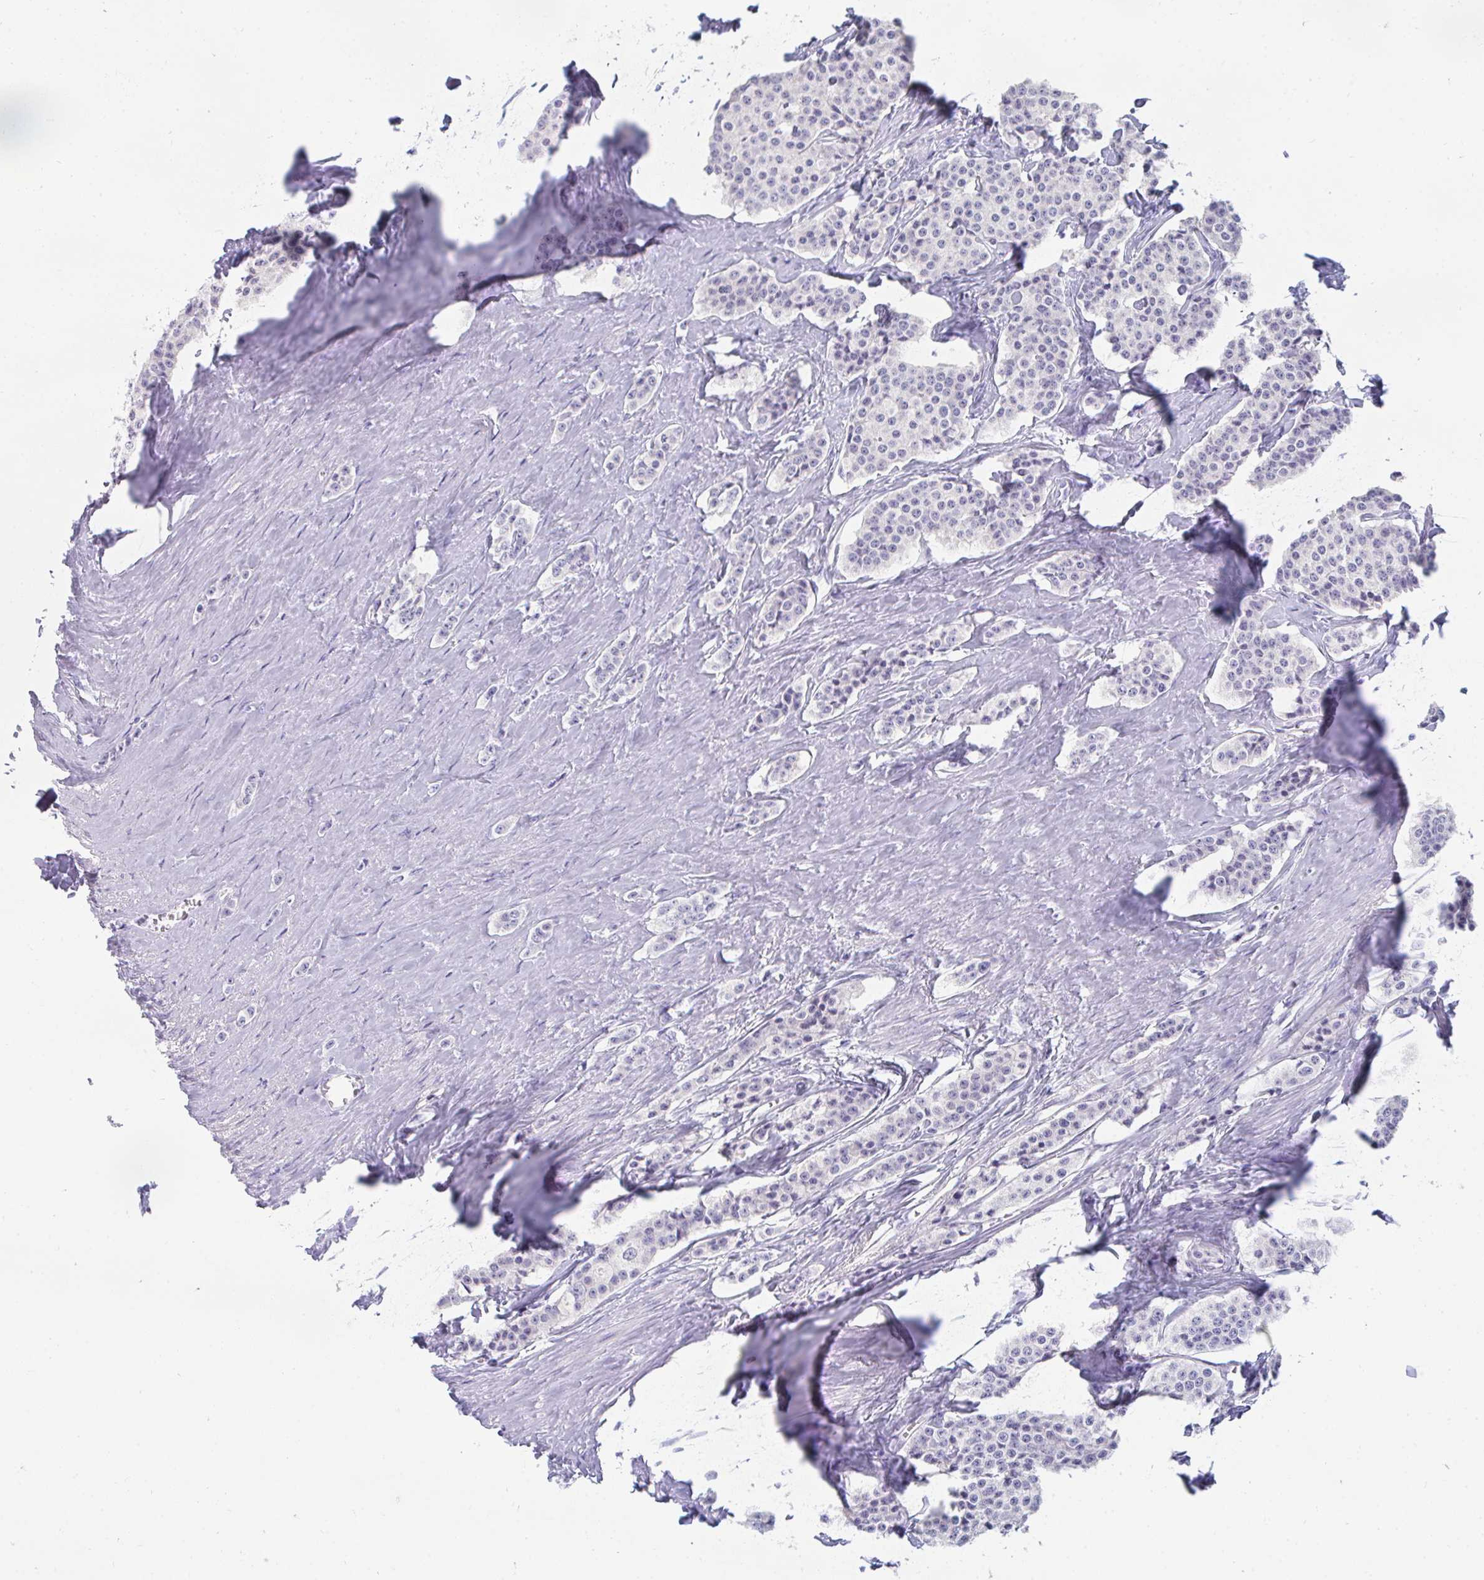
{"staining": {"intensity": "negative", "quantity": "none", "location": "none"}, "tissue": "carcinoid", "cell_type": "Tumor cells", "image_type": "cancer", "snomed": [{"axis": "morphology", "description": "Carcinoid, malignant, NOS"}, {"axis": "topography", "description": "Small intestine"}], "caption": "This is an IHC micrograph of malignant carcinoid. There is no expression in tumor cells.", "gene": "TTC30B", "patient": {"sex": "female", "age": 64}}